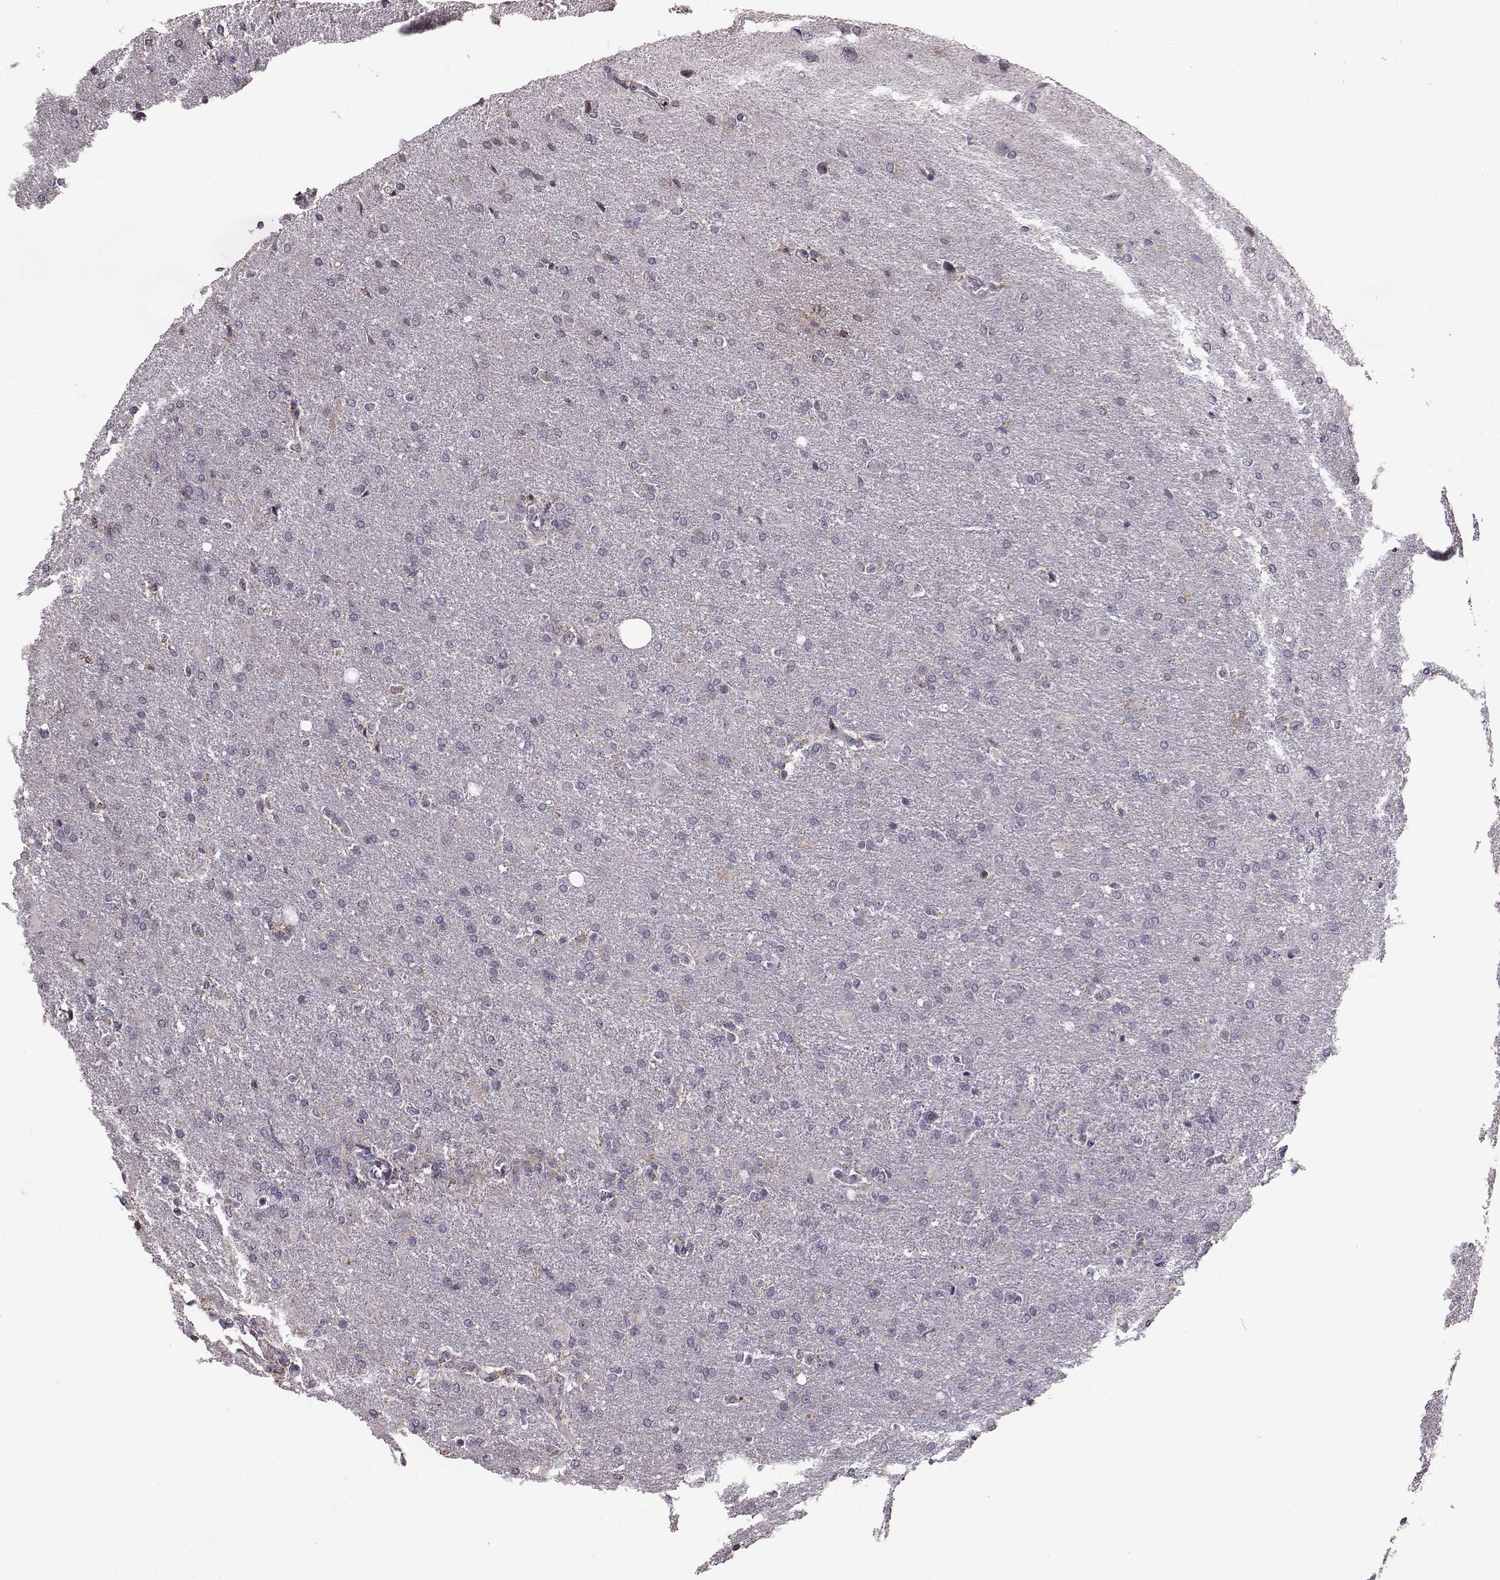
{"staining": {"intensity": "negative", "quantity": "none", "location": "none"}, "tissue": "glioma", "cell_type": "Tumor cells", "image_type": "cancer", "snomed": [{"axis": "morphology", "description": "Glioma, malignant, High grade"}, {"axis": "topography", "description": "Brain"}], "caption": "Tumor cells are negative for protein expression in human malignant glioma (high-grade).", "gene": "ALDH3A1", "patient": {"sex": "male", "age": 68}}